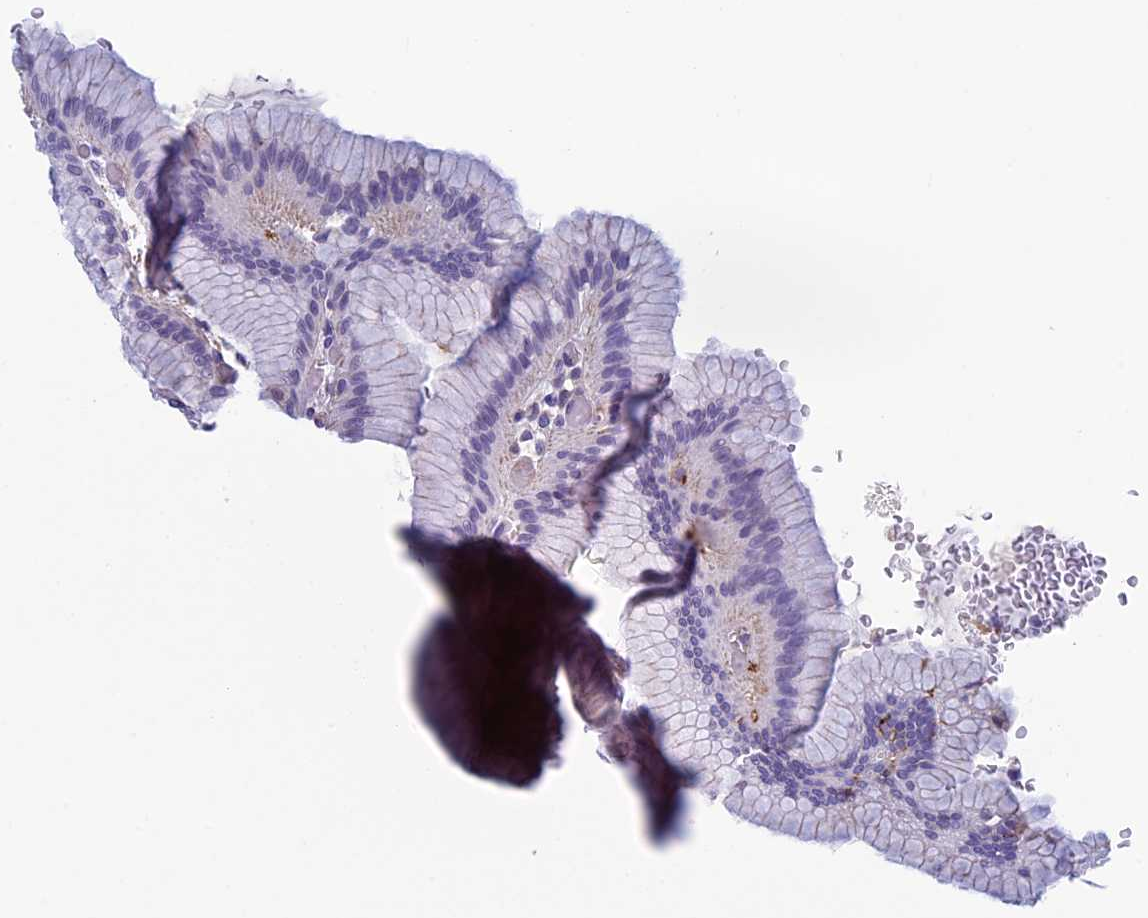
{"staining": {"intensity": "moderate", "quantity": "25%-75%", "location": "cytoplasmic/membranous"}, "tissue": "stomach", "cell_type": "Glandular cells", "image_type": "normal", "snomed": [{"axis": "morphology", "description": "Normal tissue, NOS"}, {"axis": "morphology", "description": "Adenocarcinoma, NOS"}, {"axis": "morphology", "description": "Adenocarcinoma, High grade"}, {"axis": "topography", "description": "Stomach, upper"}, {"axis": "topography", "description": "Stomach"}], "caption": "Protein expression analysis of unremarkable stomach reveals moderate cytoplasmic/membranous positivity in approximately 25%-75% of glandular cells. The staining is performed using DAB (3,3'-diaminobenzidine) brown chromogen to label protein expression. The nuclei are counter-stained blue using hematoxylin.", "gene": "MFSD12", "patient": {"sex": "female", "age": 65}}